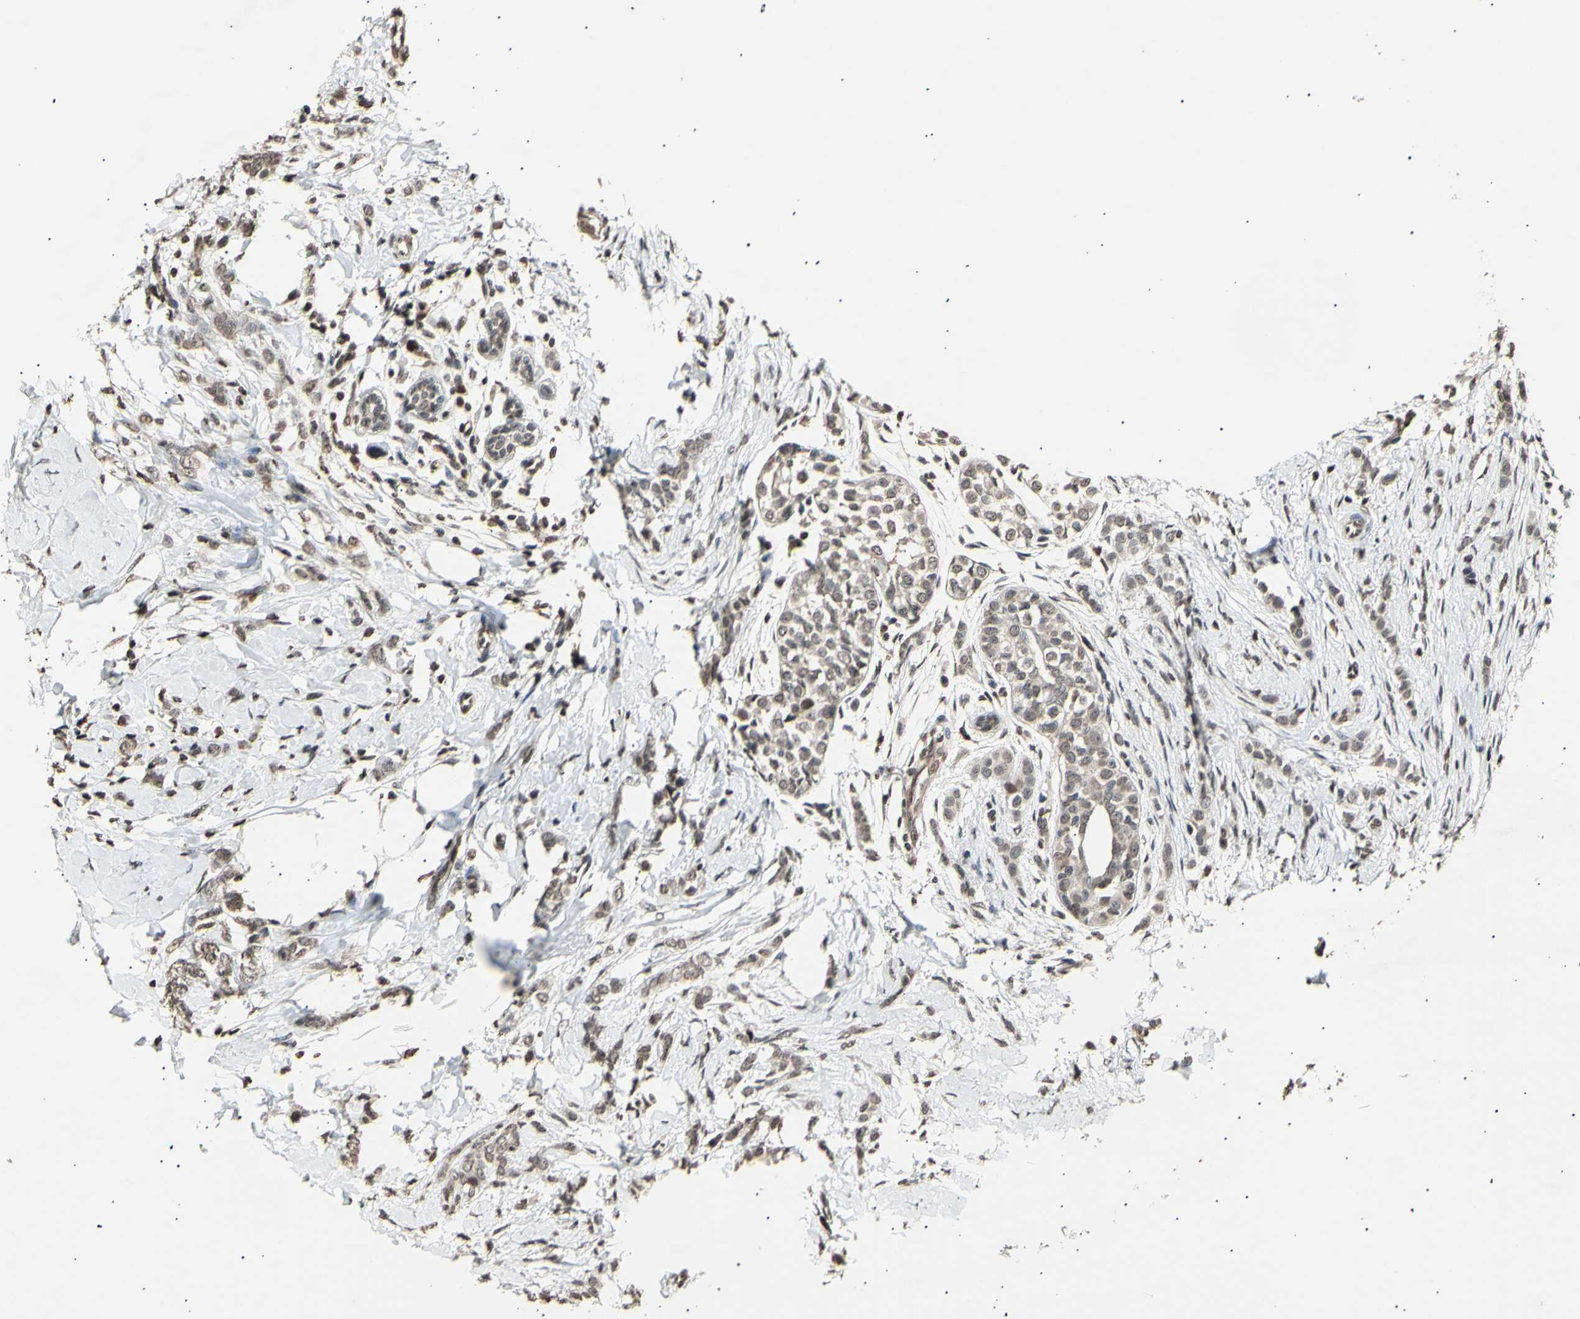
{"staining": {"intensity": "moderate", "quantity": ">75%", "location": "nuclear"}, "tissue": "breast cancer", "cell_type": "Tumor cells", "image_type": "cancer", "snomed": [{"axis": "morphology", "description": "Lobular carcinoma, in situ"}, {"axis": "morphology", "description": "Lobular carcinoma"}, {"axis": "topography", "description": "Breast"}], "caption": "This is a histology image of immunohistochemistry staining of breast cancer, which shows moderate expression in the nuclear of tumor cells.", "gene": "ANAPC7", "patient": {"sex": "female", "age": 41}}